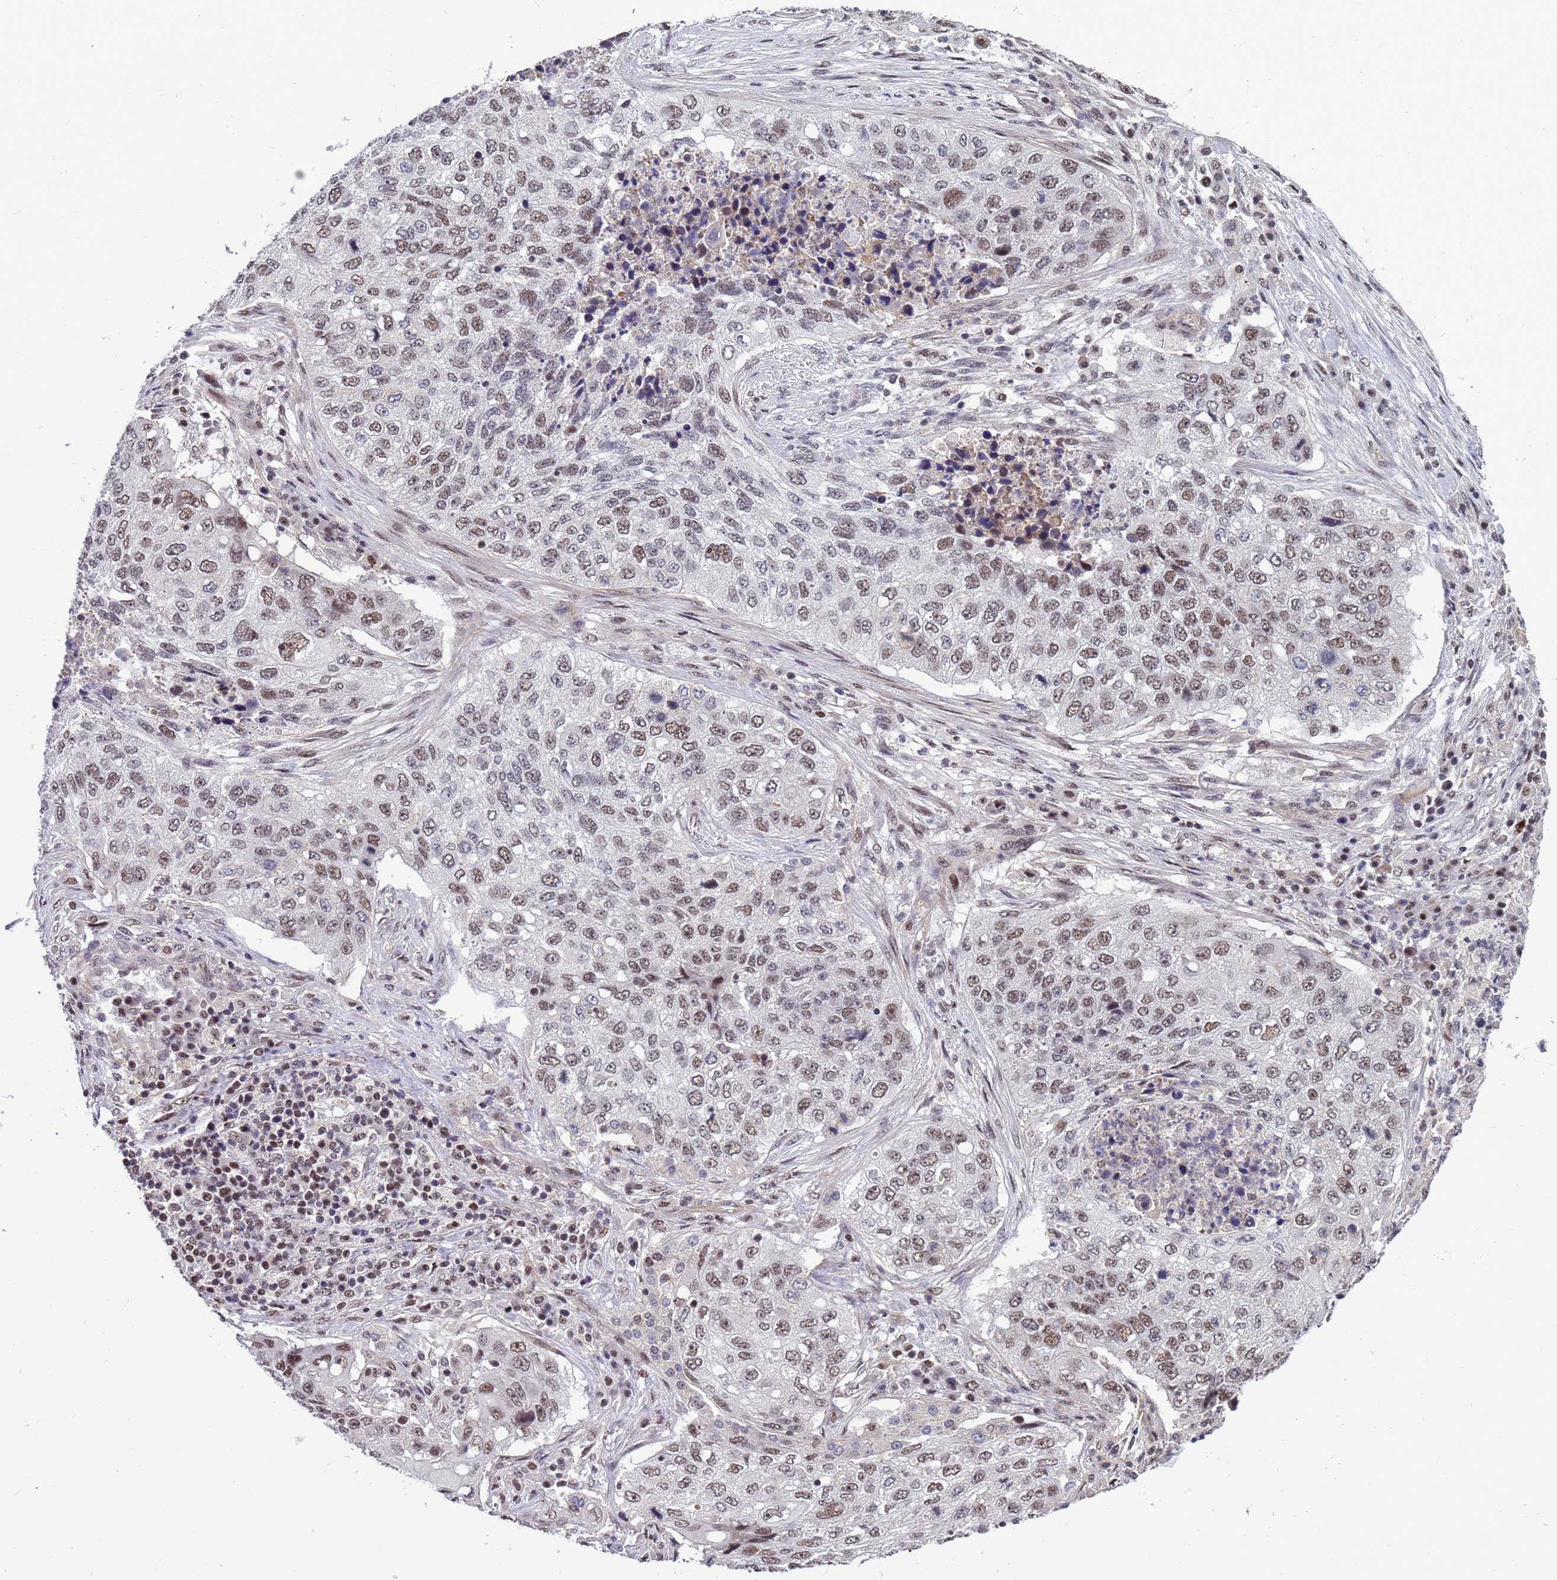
{"staining": {"intensity": "moderate", "quantity": ">75%", "location": "nuclear"}, "tissue": "lung cancer", "cell_type": "Tumor cells", "image_type": "cancer", "snomed": [{"axis": "morphology", "description": "Squamous cell carcinoma, NOS"}, {"axis": "topography", "description": "Lung"}], "caption": "A brown stain shows moderate nuclear expression of a protein in human lung cancer tumor cells.", "gene": "NSL1", "patient": {"sex": "female", "age": 63}}